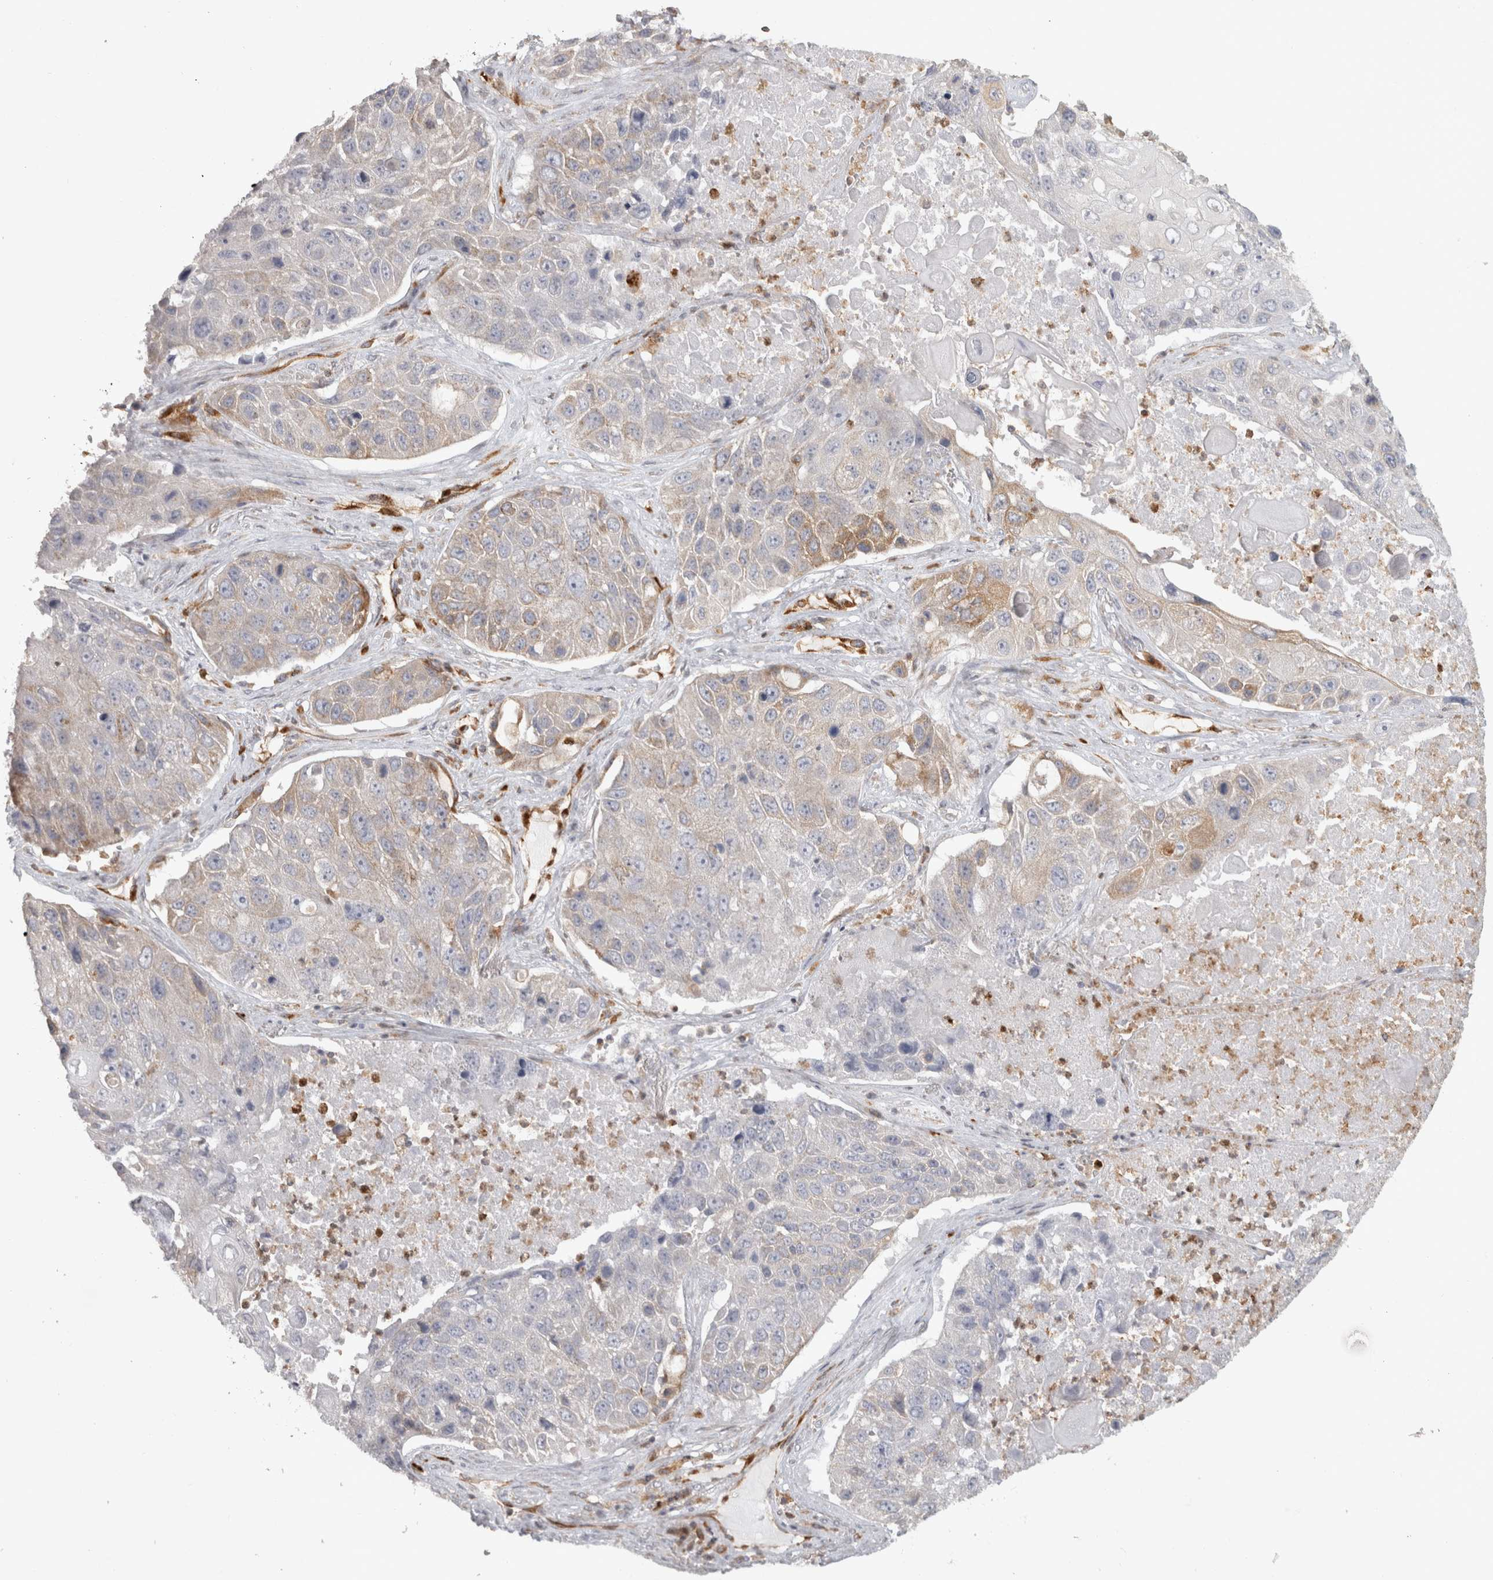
{"staining": {"intensity": "moderate", "quantity": "<25%", "location": "cytoplasmic/membranous"}, "tissue": "lung cancer", "cell_type": "Tumor cells", "image_type": "cancer", "snomed": [{"axis": "morphology", "description": "Squamous cell carcinoma, NOS"}, {"axis": "topography", "description": "Lung"}], "caption": "Human lung squamous cell carcinoma stained with a brown dye exhibits moderate cytoplasmic/membranous positive expression in approximately <25% of tumor cells.", "gene": "HLA-E", "patient": {"sex": "male", "age": 61}}